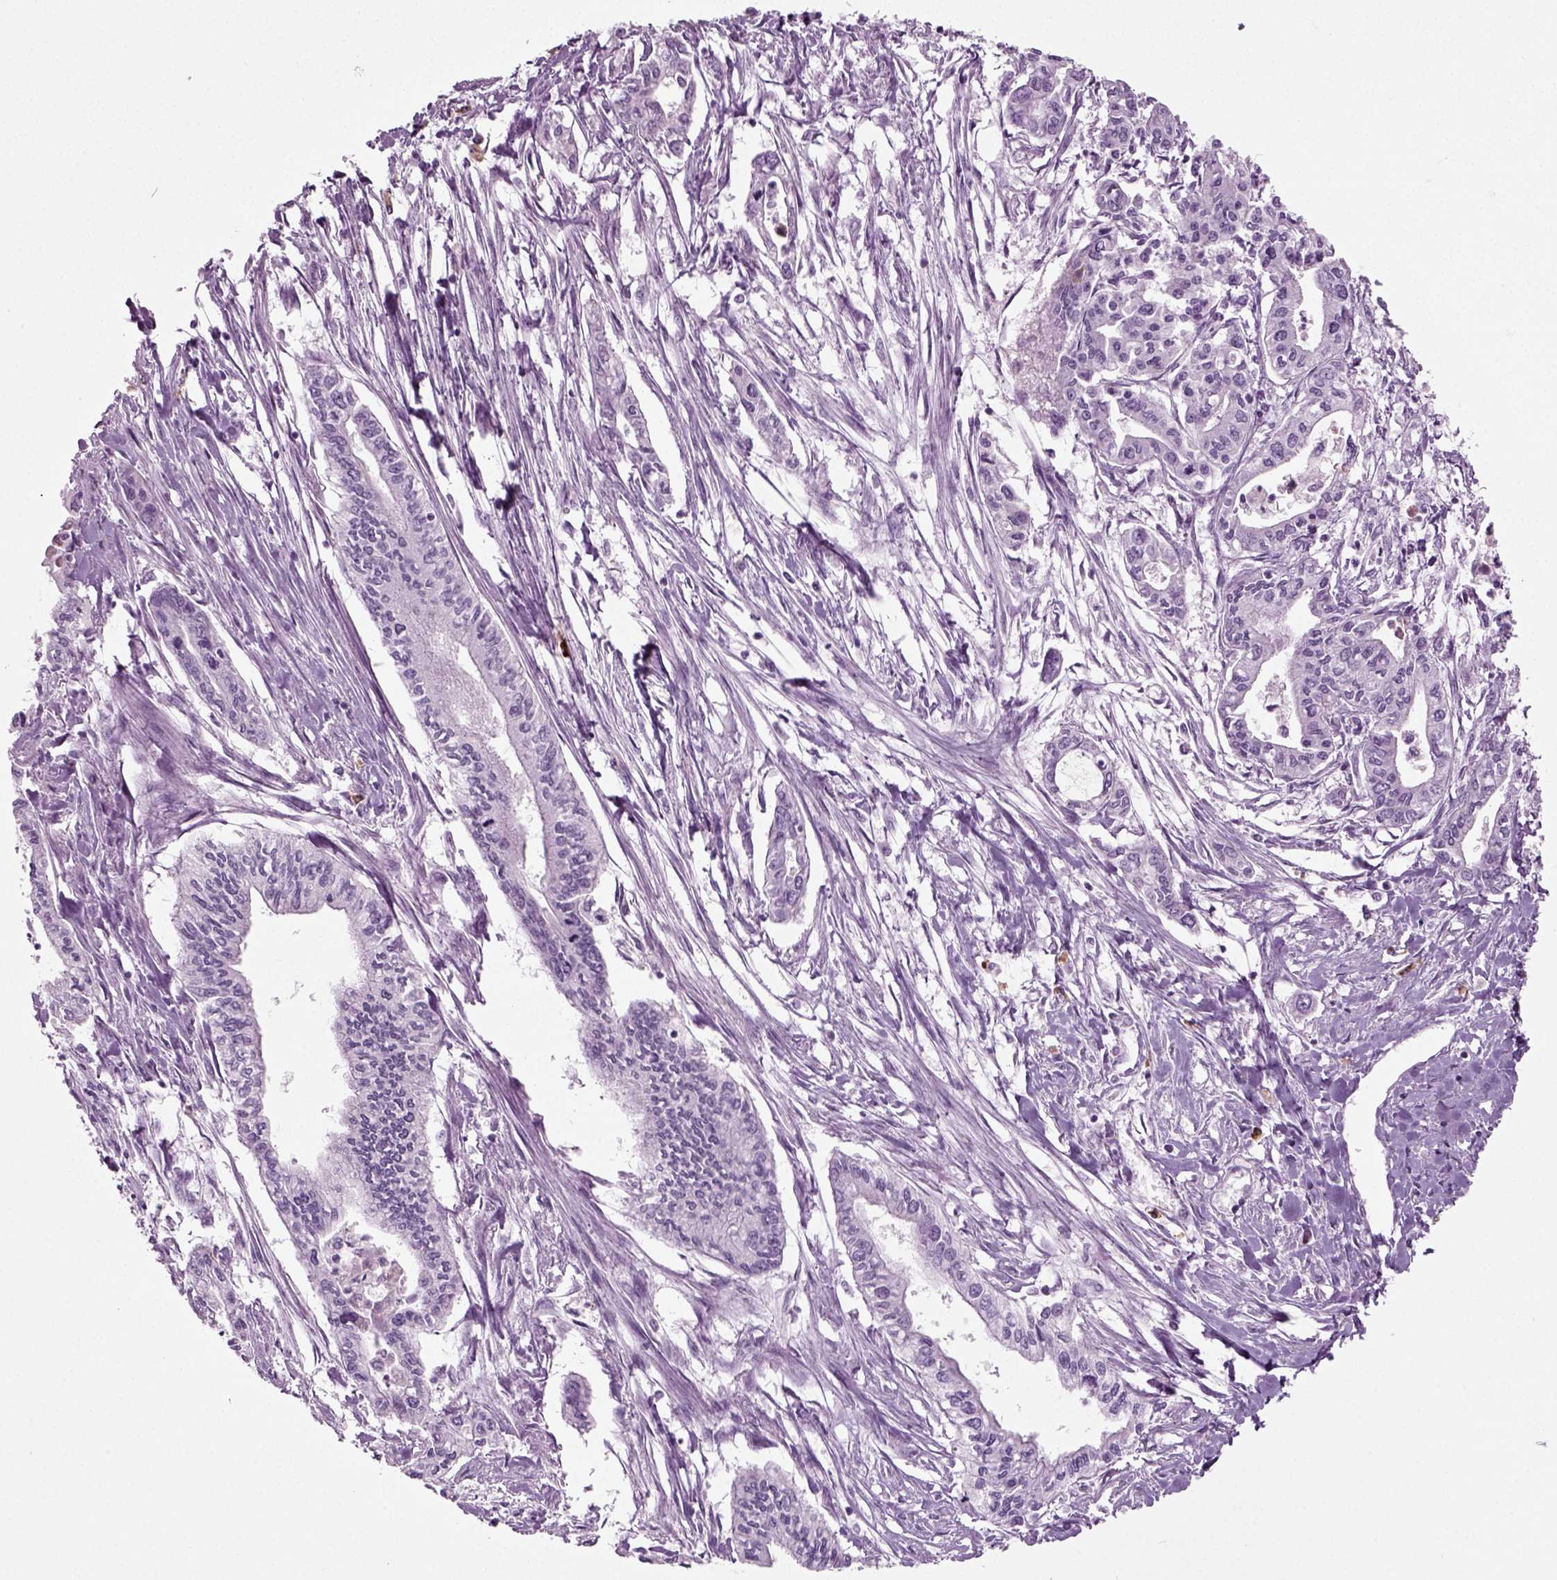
{"staining": {"intensity": "negative", "quantity": "none", "location": "none"}, "tissue": "pancreatic cancer", "cell_type": "Tumor cells", "image_type": "cancer", "snomed": [{"axis": "morphology", "description": "Adenocarcinoma, NOS"}, {"axis": "topography", "description": "Pancreas"}], "caption": "A photomicrograph of adenocarcinoma (pancreatic) stained for a protein exhibits no brown staining in tumor cells.", "gene": "PRLH", "patient": {"sex": "male", "age": 60}}